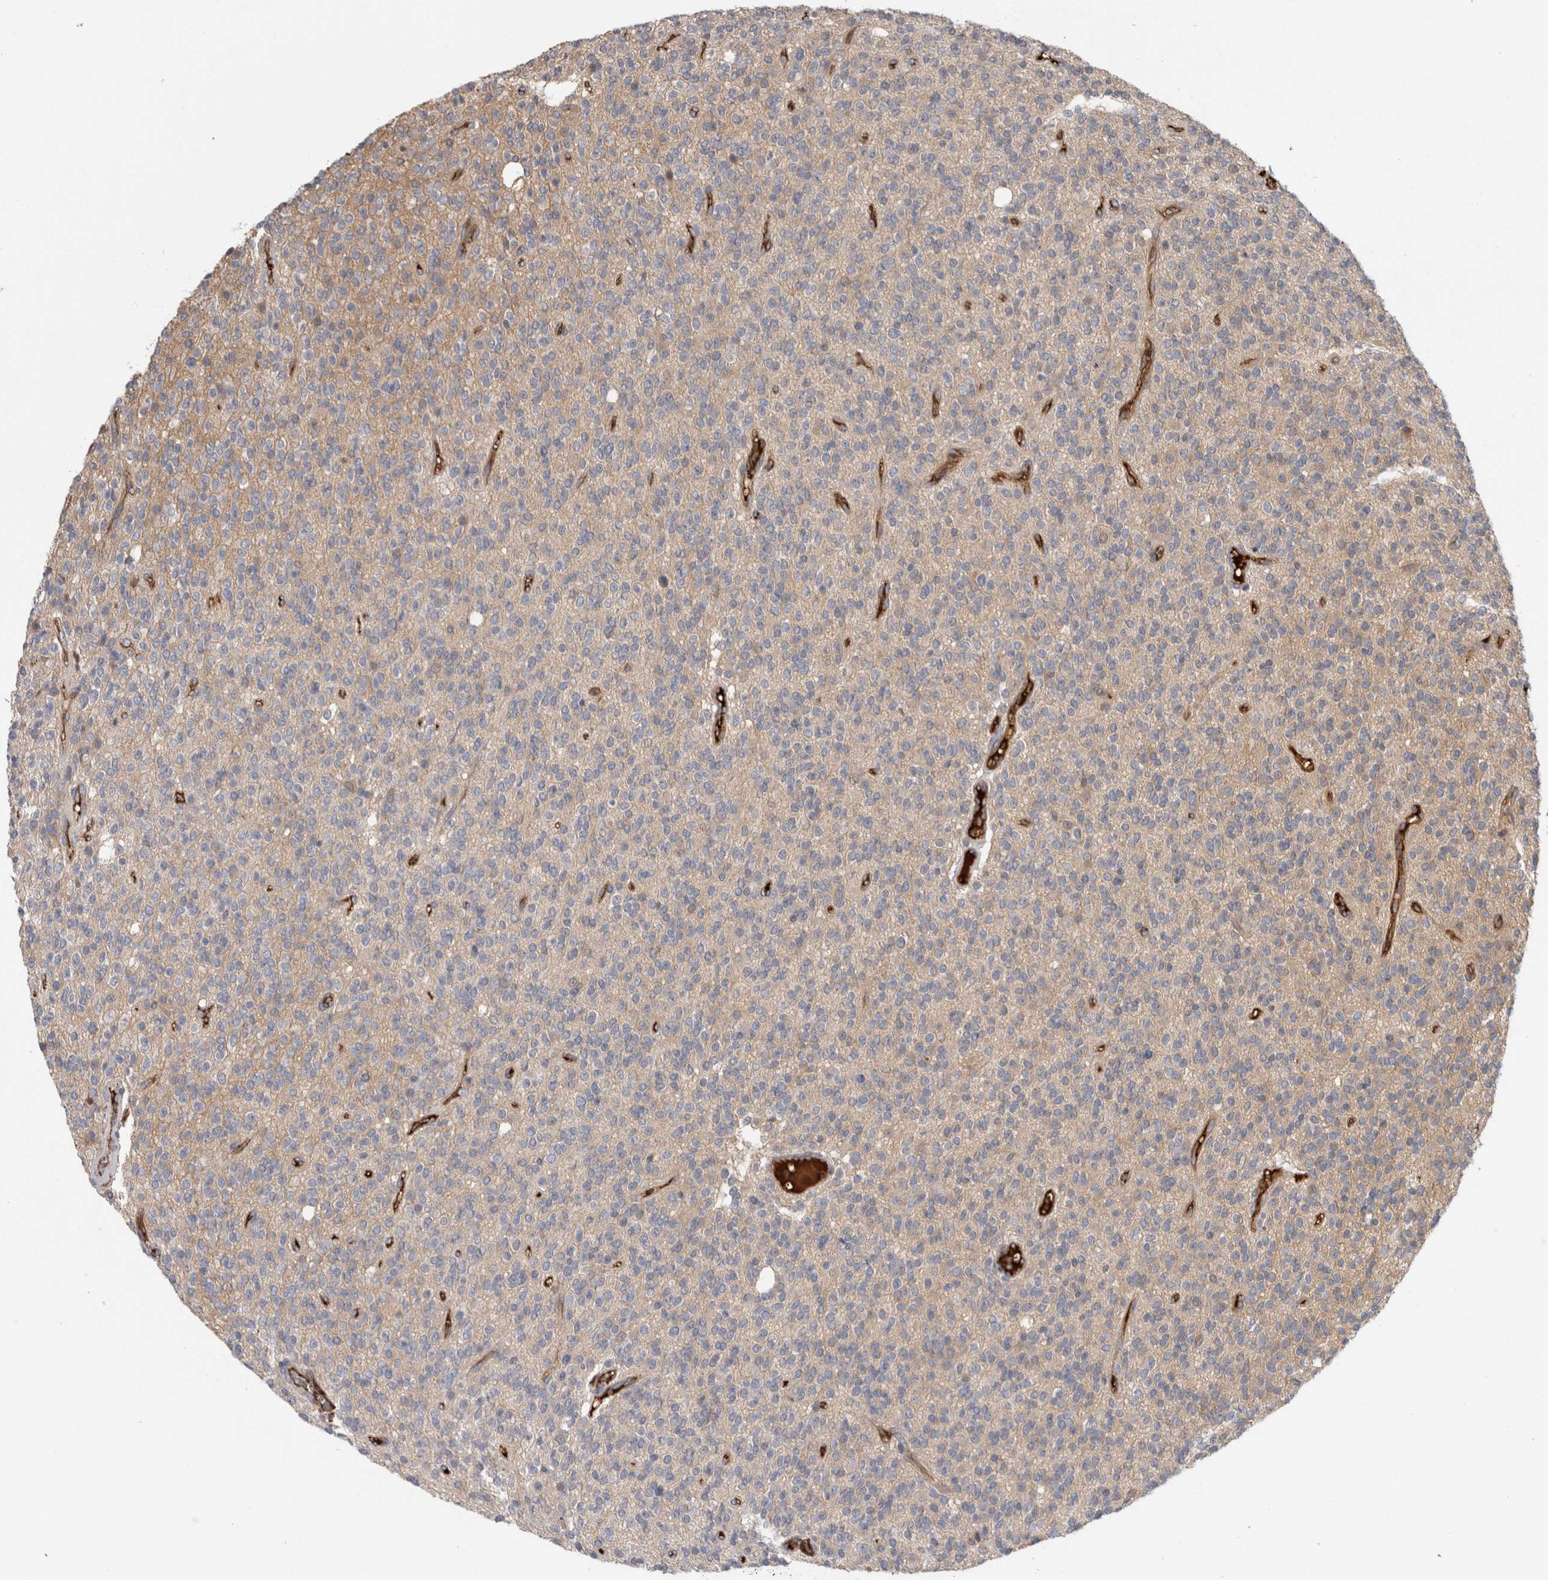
{"staining": {"intensity": "weak", "quantity": "<25%", "location": "cytoplasmic/membranous"}, "tissue": "glioma", "cell_type": "Tumor cells", "image_type": "cancer", "snomed": [{"axis": "morphology", "description": "Glioma, malignant, High grade"}, {"axis": "topography", "description": "Brain"}], "caption": "Immunohistochemistry of human malignant glioma (high-grade) demonstrates no staining in tumor cells.", "gene": "TBCE", "patient": {"sex": "male", "age": 34}}